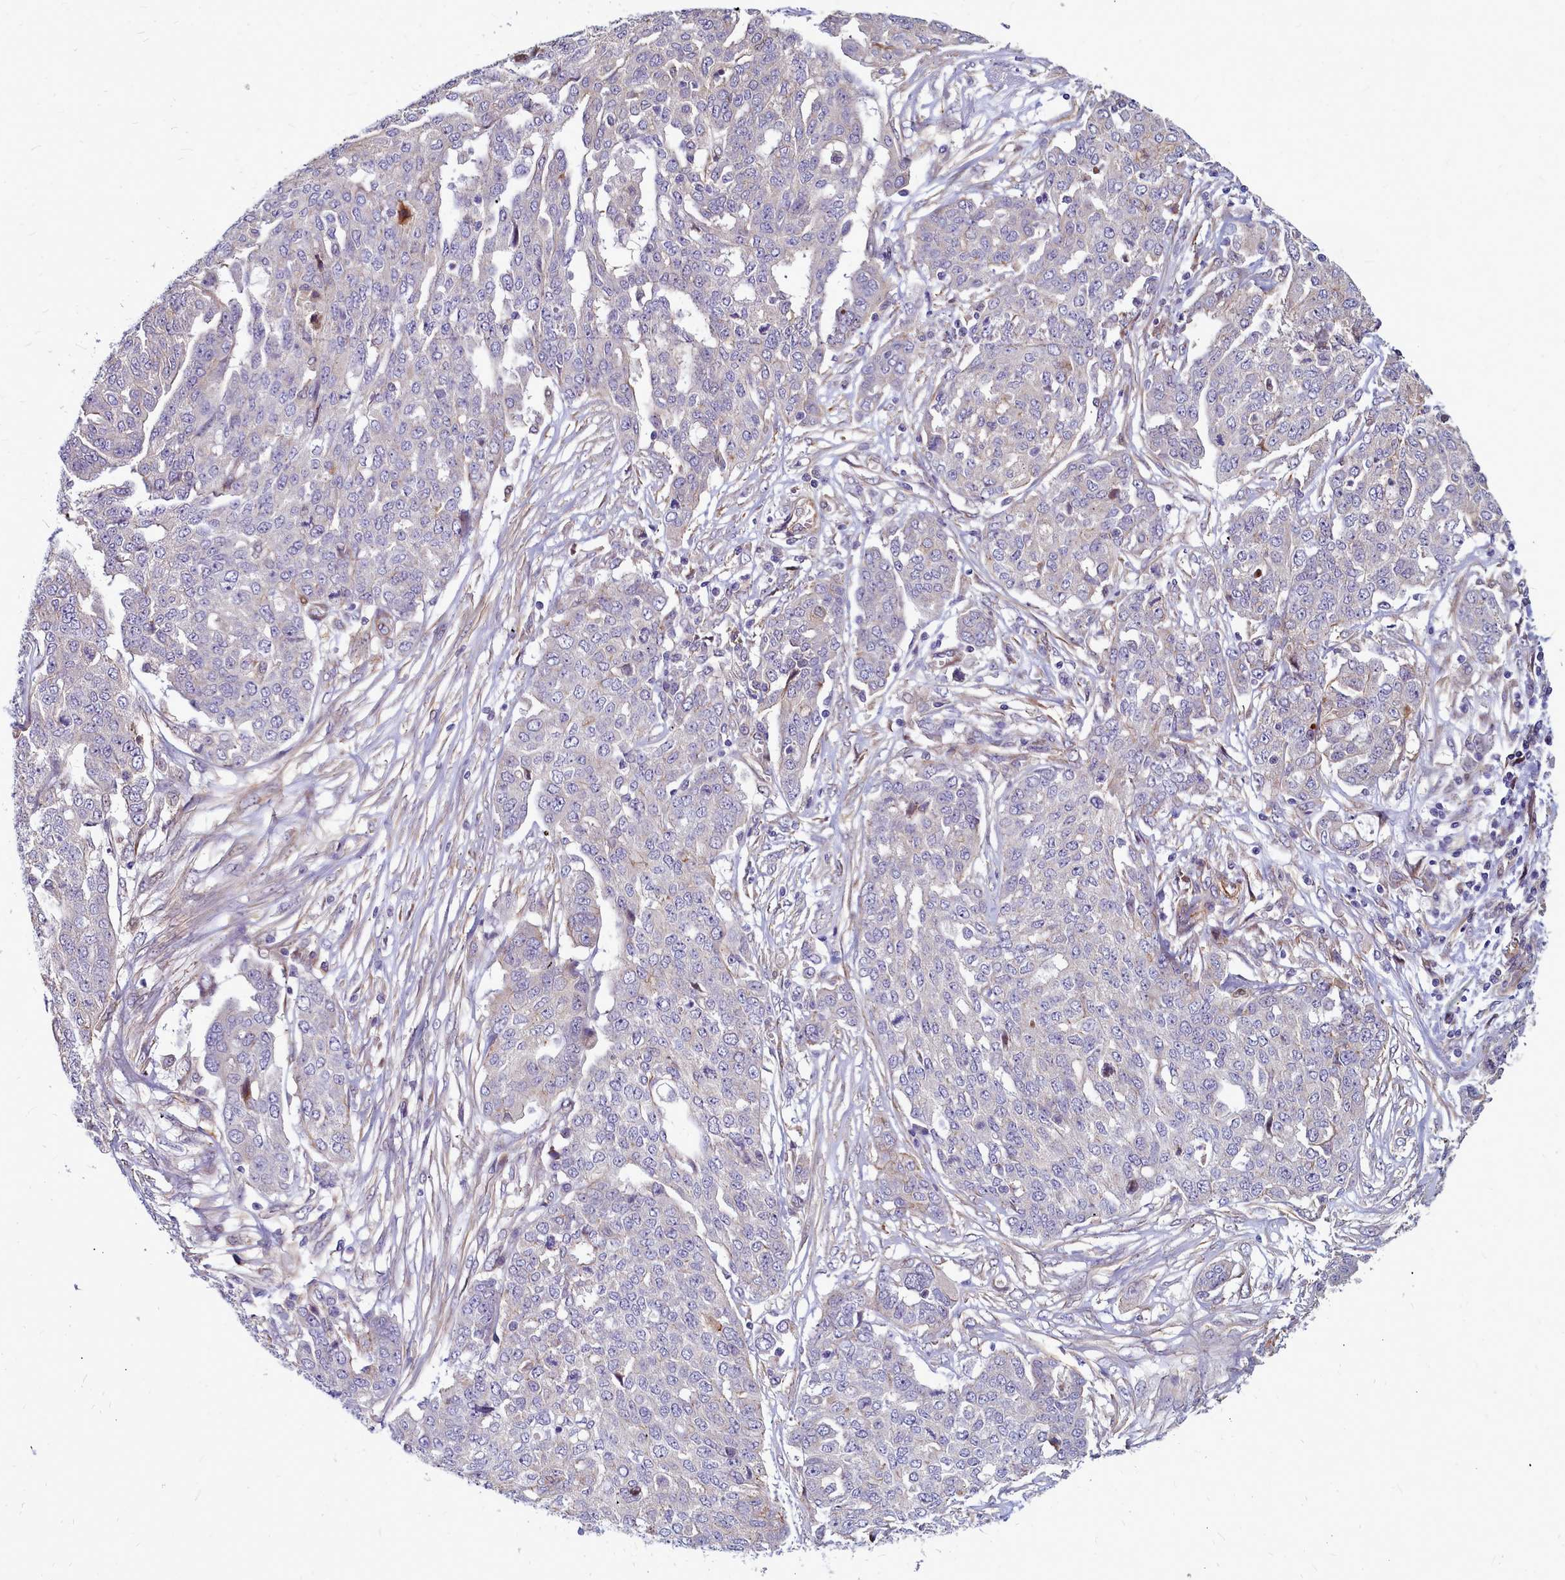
{"staining": {"intensity": "negative", "quantity": "none", "location": "none"}, "tissue": "ovarian cancer", "cell_type": "Tumor cells", "image_type": "cancer", "snomed": [{"axis": "morphology", "description": "Cystadenocarcinoma, serous, NOS"}, {"axis": "topography", "description": "Soft tissue"}, {"axis": "topography", "description": "Ovary"}], "caption": "Immunohistochemistry of ovarian serous cystadenocarcinoma displays no expression in tumor cells.", "gene": "TTC5", "patient": {"sex": "female", "age": 57}}